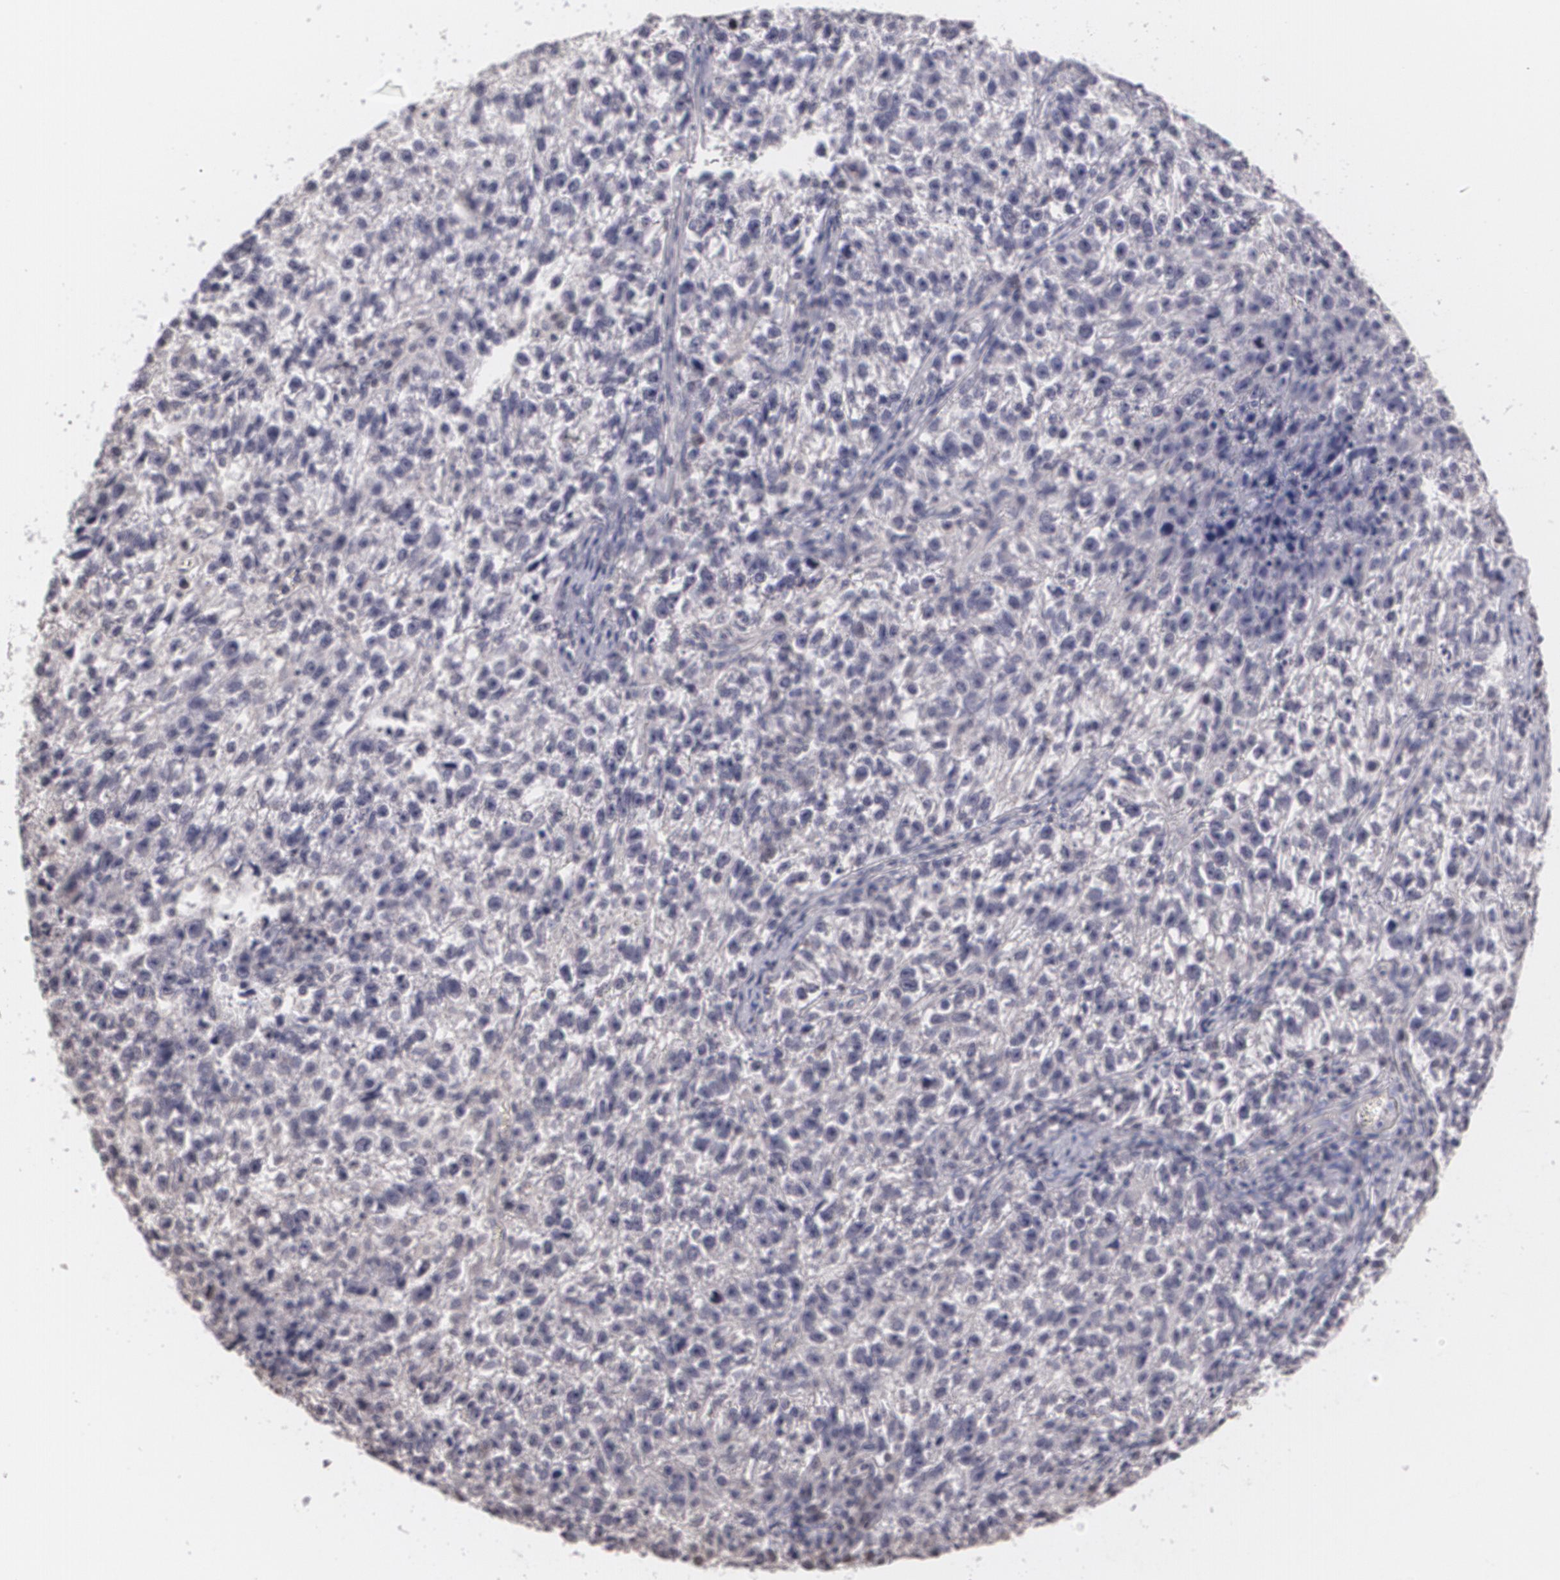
{"staining": {"intensity": "negative", "quantity": "none", "location": "none"}, "tissue": "testis cancer", "cell_type": "Tumor cells", "image_type": "cancer", "snomed": [{"axis": "morphology", "description": "Seminoma, NOS"}, {"axis": "topography", "description": "Testis"}], "caption": "Immunohistochemistry image of testis seminoma stained for a protein (brown), which demonstrates no expression in tumor cells.", "gene": "MUC1", "patient": {"sex": "male", "age": 38}}